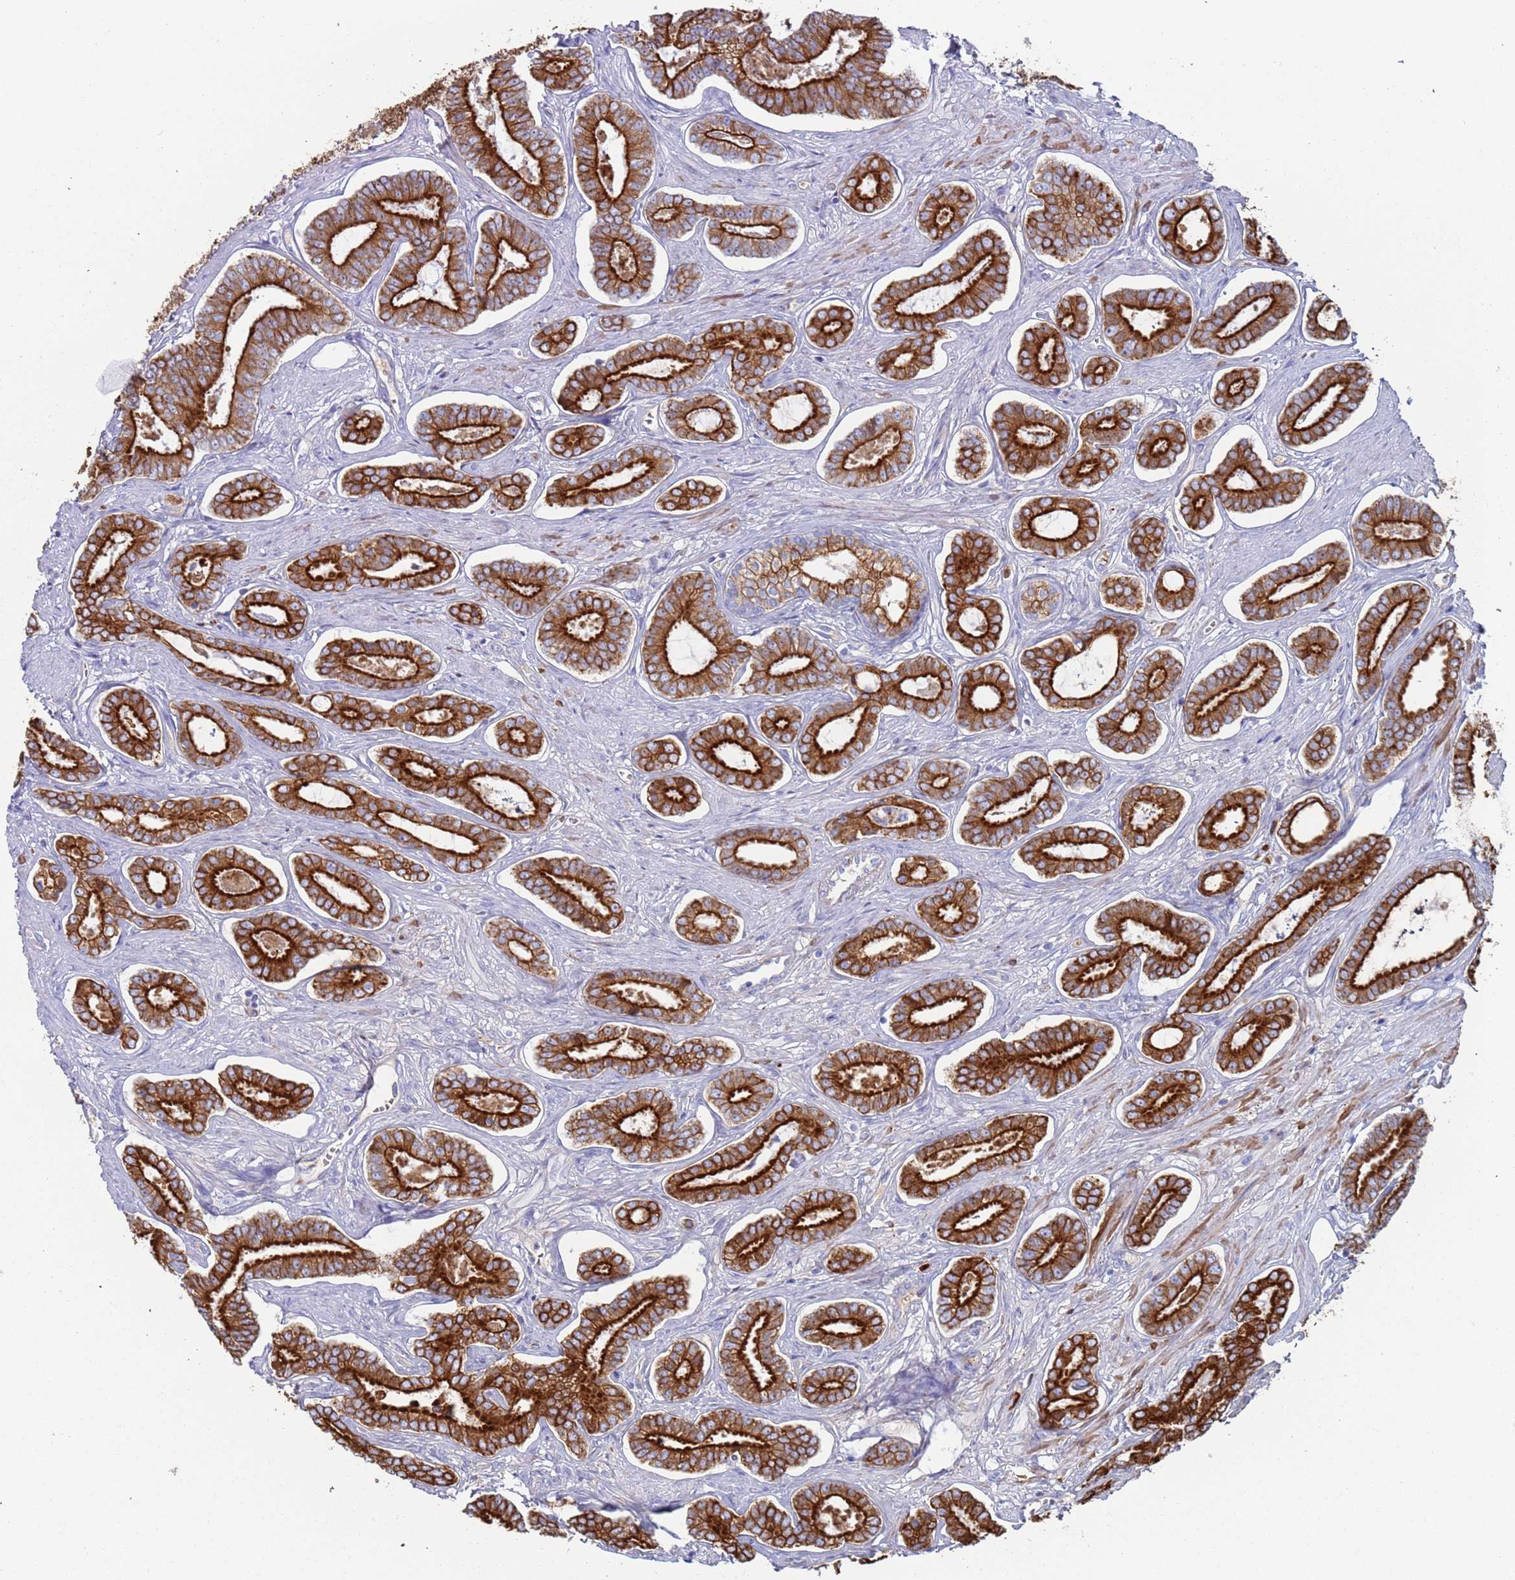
{"staining": {"intensity": "strong", "quantity": ">75%", "location": "cytoplasmic/membranous"}, "tissue": "prostate cancer", "cell_type": "Tumor cells", "image_type": "cancer", "snomed": [{"axis": "morphology", "description": "Adenocarcinoma, NOS"}, {"axis": "topography", "description": "Prostate and seminal vesicle, NOS"}], "caption": "Immunohistochemical staining of human prostate adenocarcinoma displays high levels of strong cytoplasmic/membranous positivity in about >75% of tumor cells.", "gene": "CYSLTR2", "patient": {"sex": "male", "age": 76}}